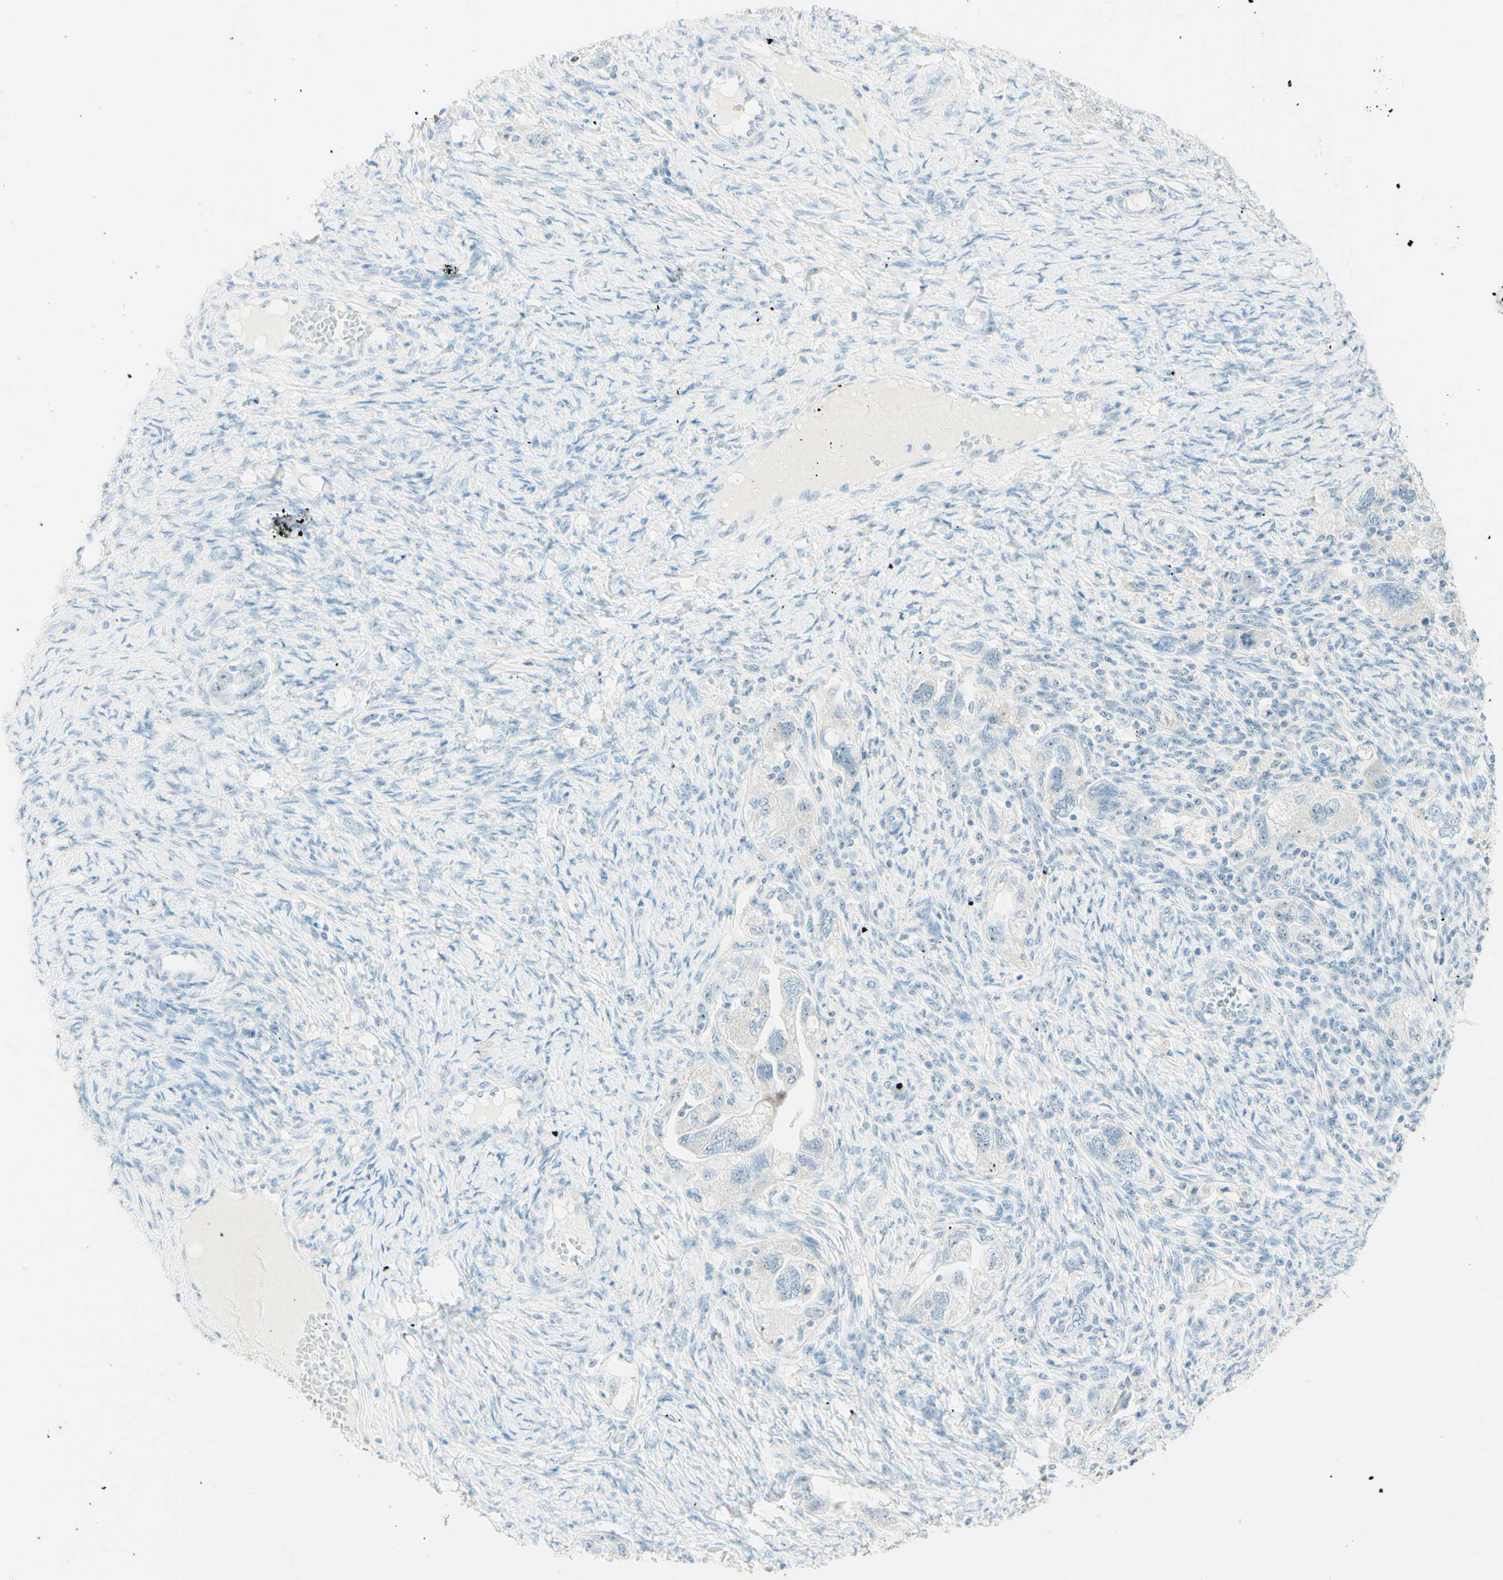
{"staining": {"intensity": "negative", "quantity": "none", "location": "none"}, "tissue": "ovarian cancer", "cell_type": "Tumor cells", "image_type": "cancer", "snomed": [{"axis": "morphology", "description": "Carcinoma, NOS"}, {"axis": "morphology", "description": "Cystadenocarcinoma, serous, NOS"}, {"axis": "topography", "description": "Ovary"}], "caption": "Tumor cells show no significant protein staining in ovarian cancer.", "gene": "FMR1NB", "patient": {"sex": "female", "age": 69}}